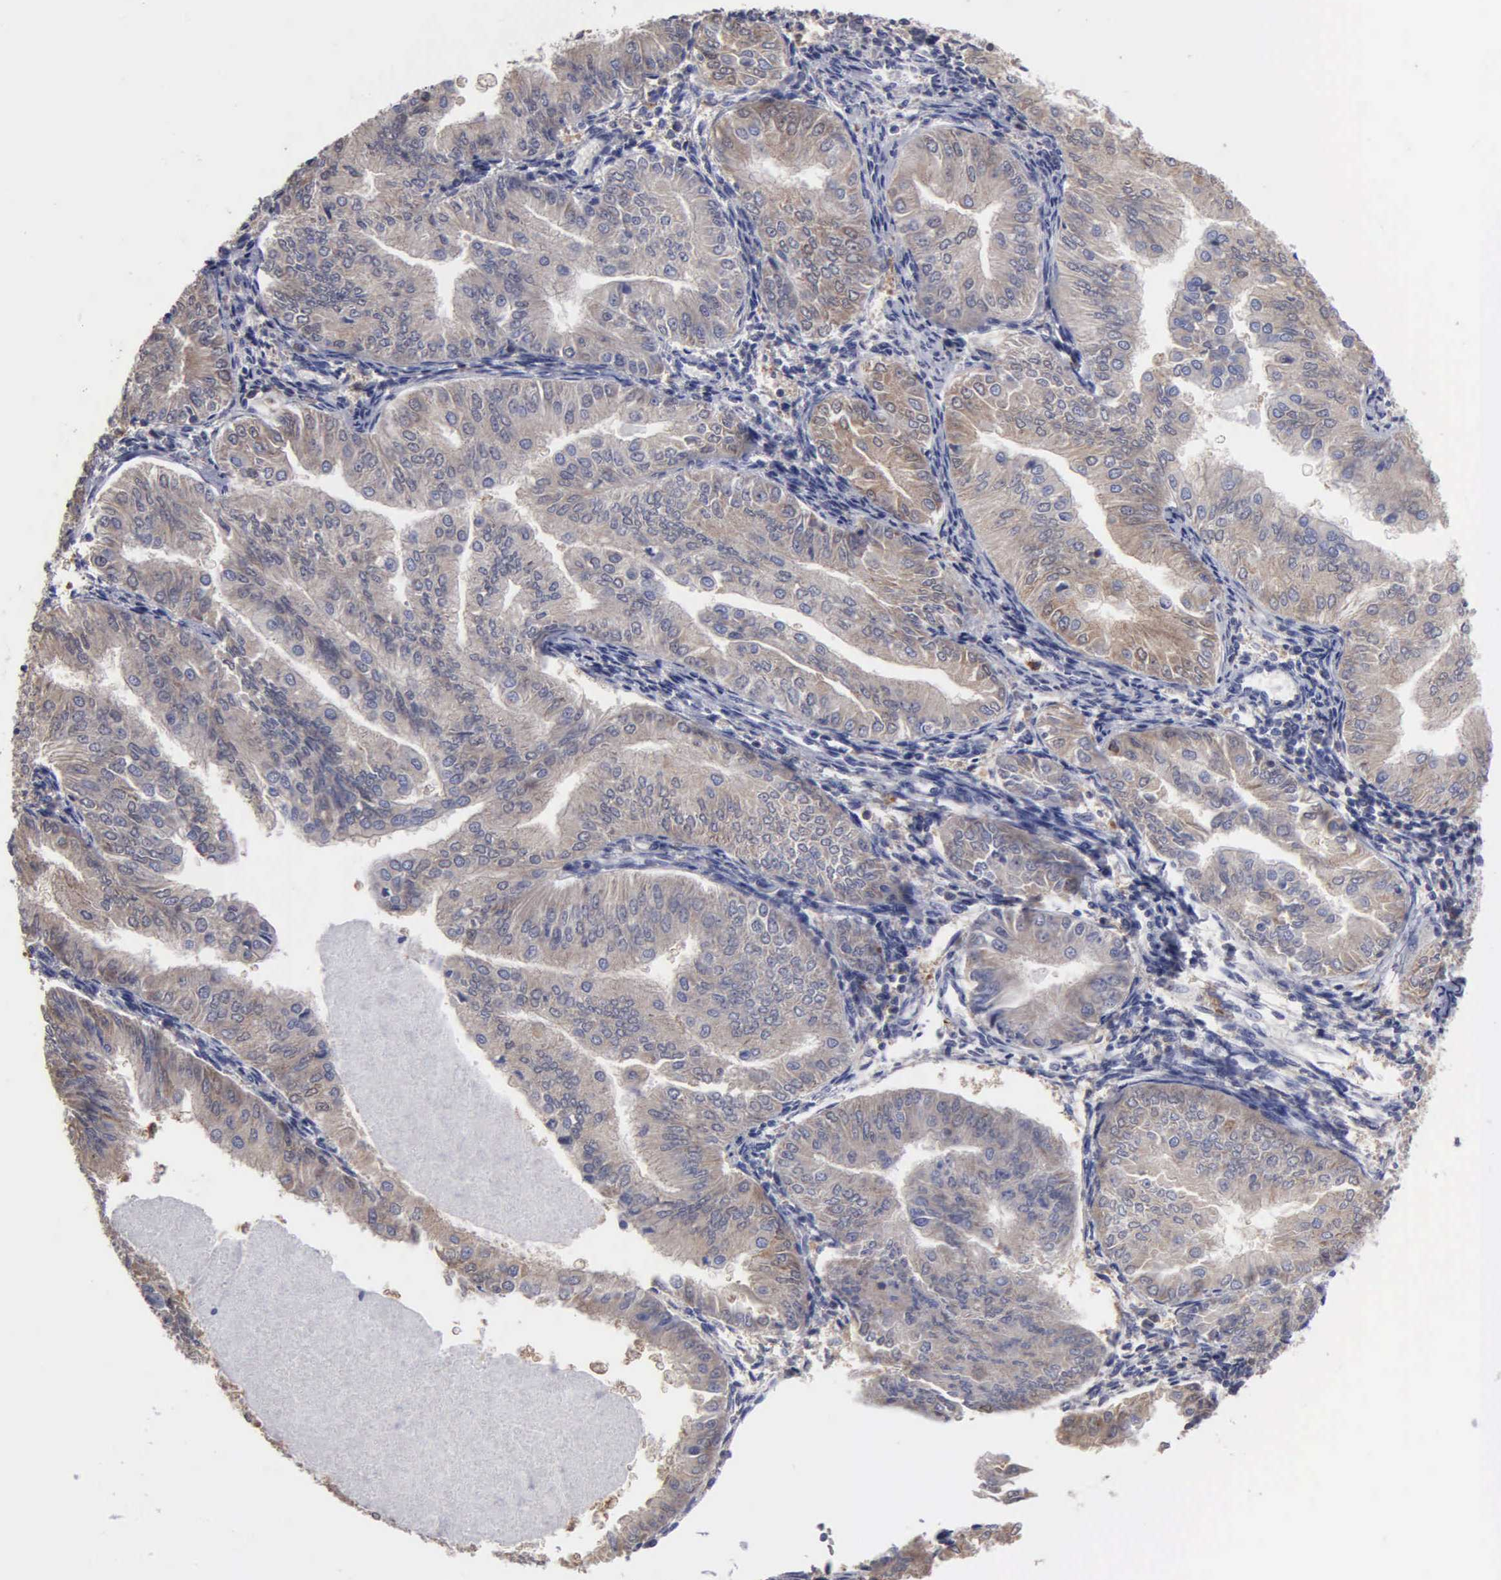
{"staining": {"intensity": "weak", "quantity": "25%-75%", "location": "cytoplasmic/membranous"}, "tissue": "endometrial cancer", "cell_type": "Tumor cells", "image_type": "cancer", "snomed": [{"axis": "morphology", "description": "Adenocarcinoma, NOS"}, {"axis": "topography", "description": "Endometrium"}], "caption": "Brown immunohistochemical staining in adenocarcinoma (endometrial) reveals weak cytoplasmic/membranous expression in approximately 25%-75% of tumor cells.", "gene": "G6PD", "patient": {"sex": "female", "age": 53}}